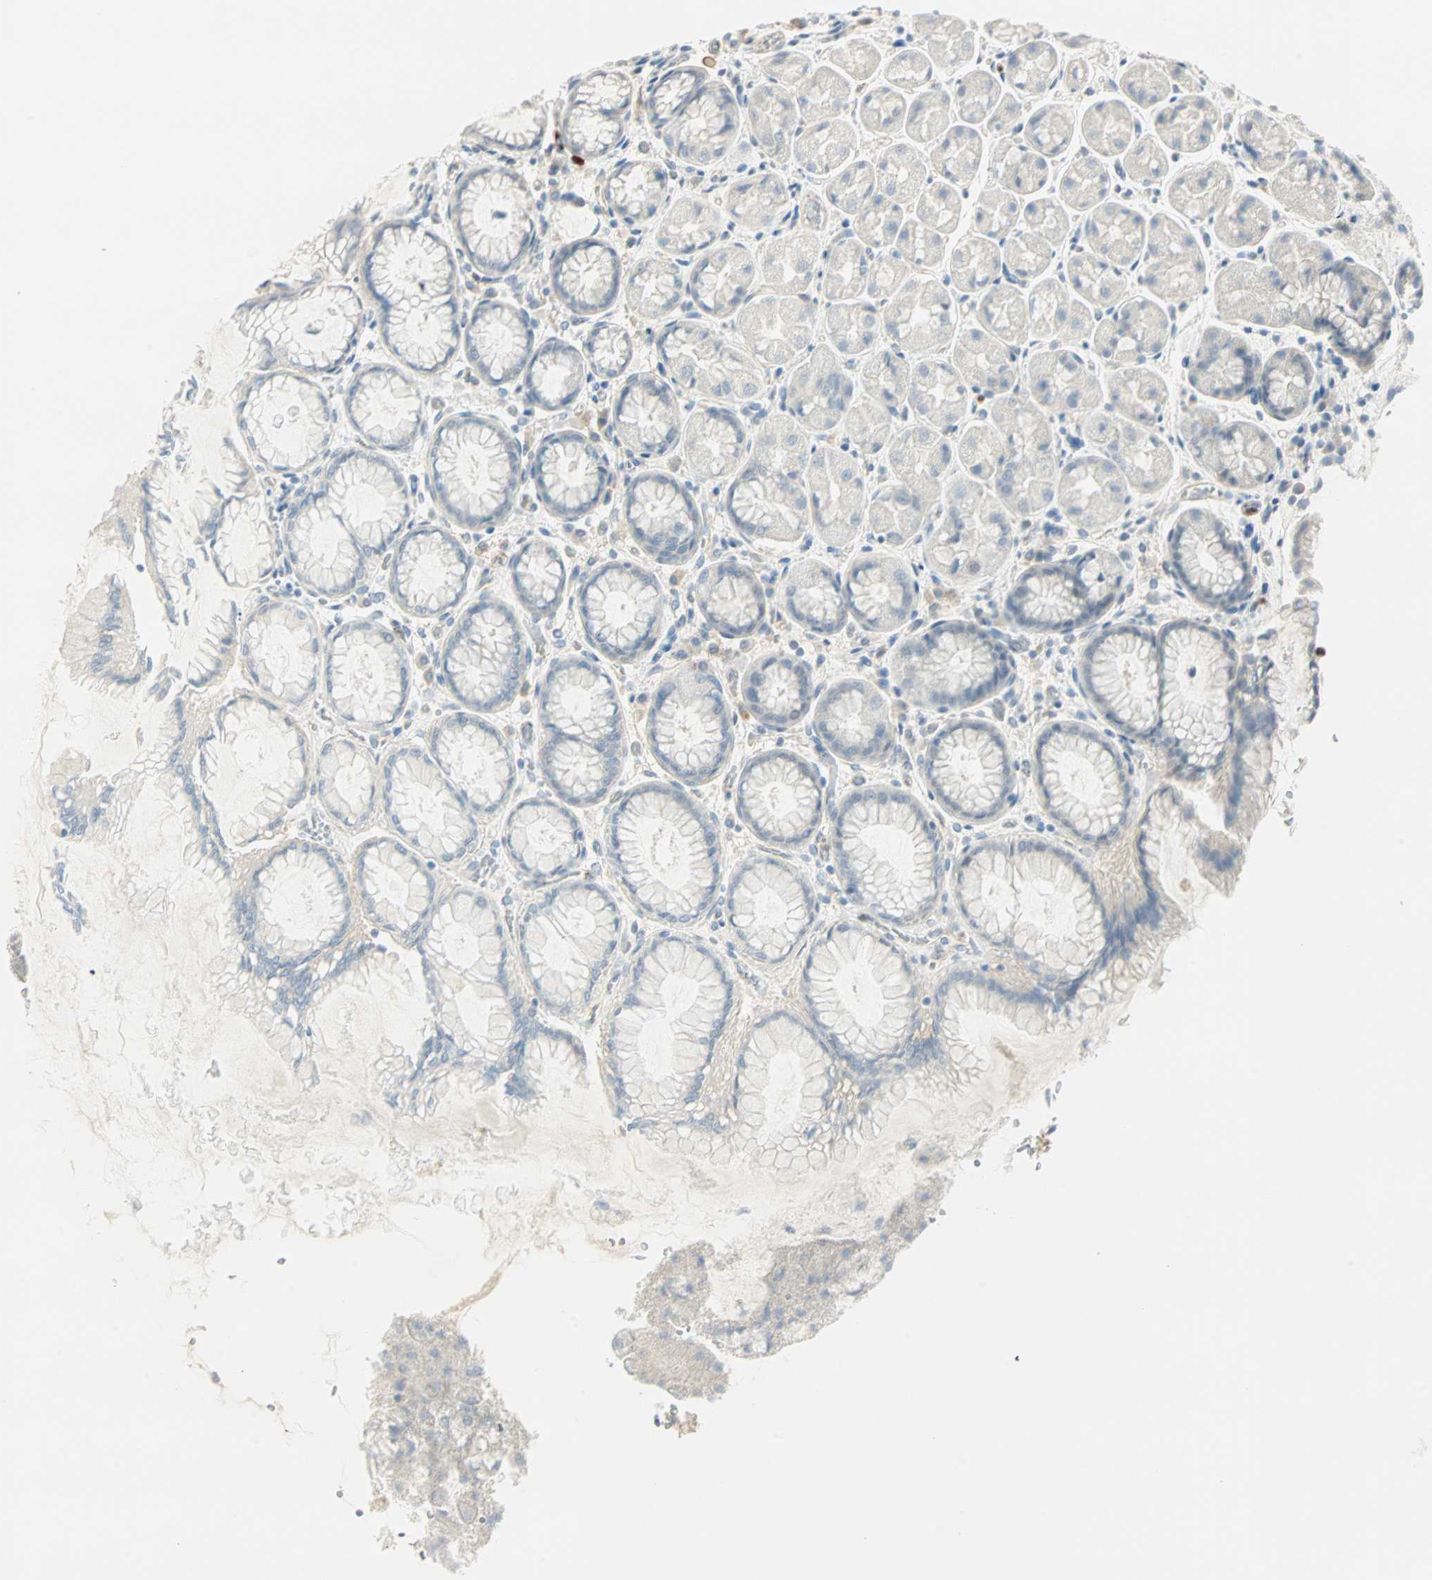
{"staining": {"intensity": "weak", "quantity": "25%-75%", "location": "cytoplasmic/membranous"}, "tissue": "stomach", "cell_type": "Glandular cells", "image_type": "normal", "snomed": [{"axis": "morphology", "description": "Normal tissue, NOS"}, {"axis": "topography", "description": "Stomach, upper"}], "caption": "Immunohistochemistry image of benign stomach stained for a protein (brown), which displays low levels of weak cytoplasmic/membranous positivity in about 25%-75% of glandular cells.", "gene": "MLLT10", "patient": {"sex": "female", "age": 56}}